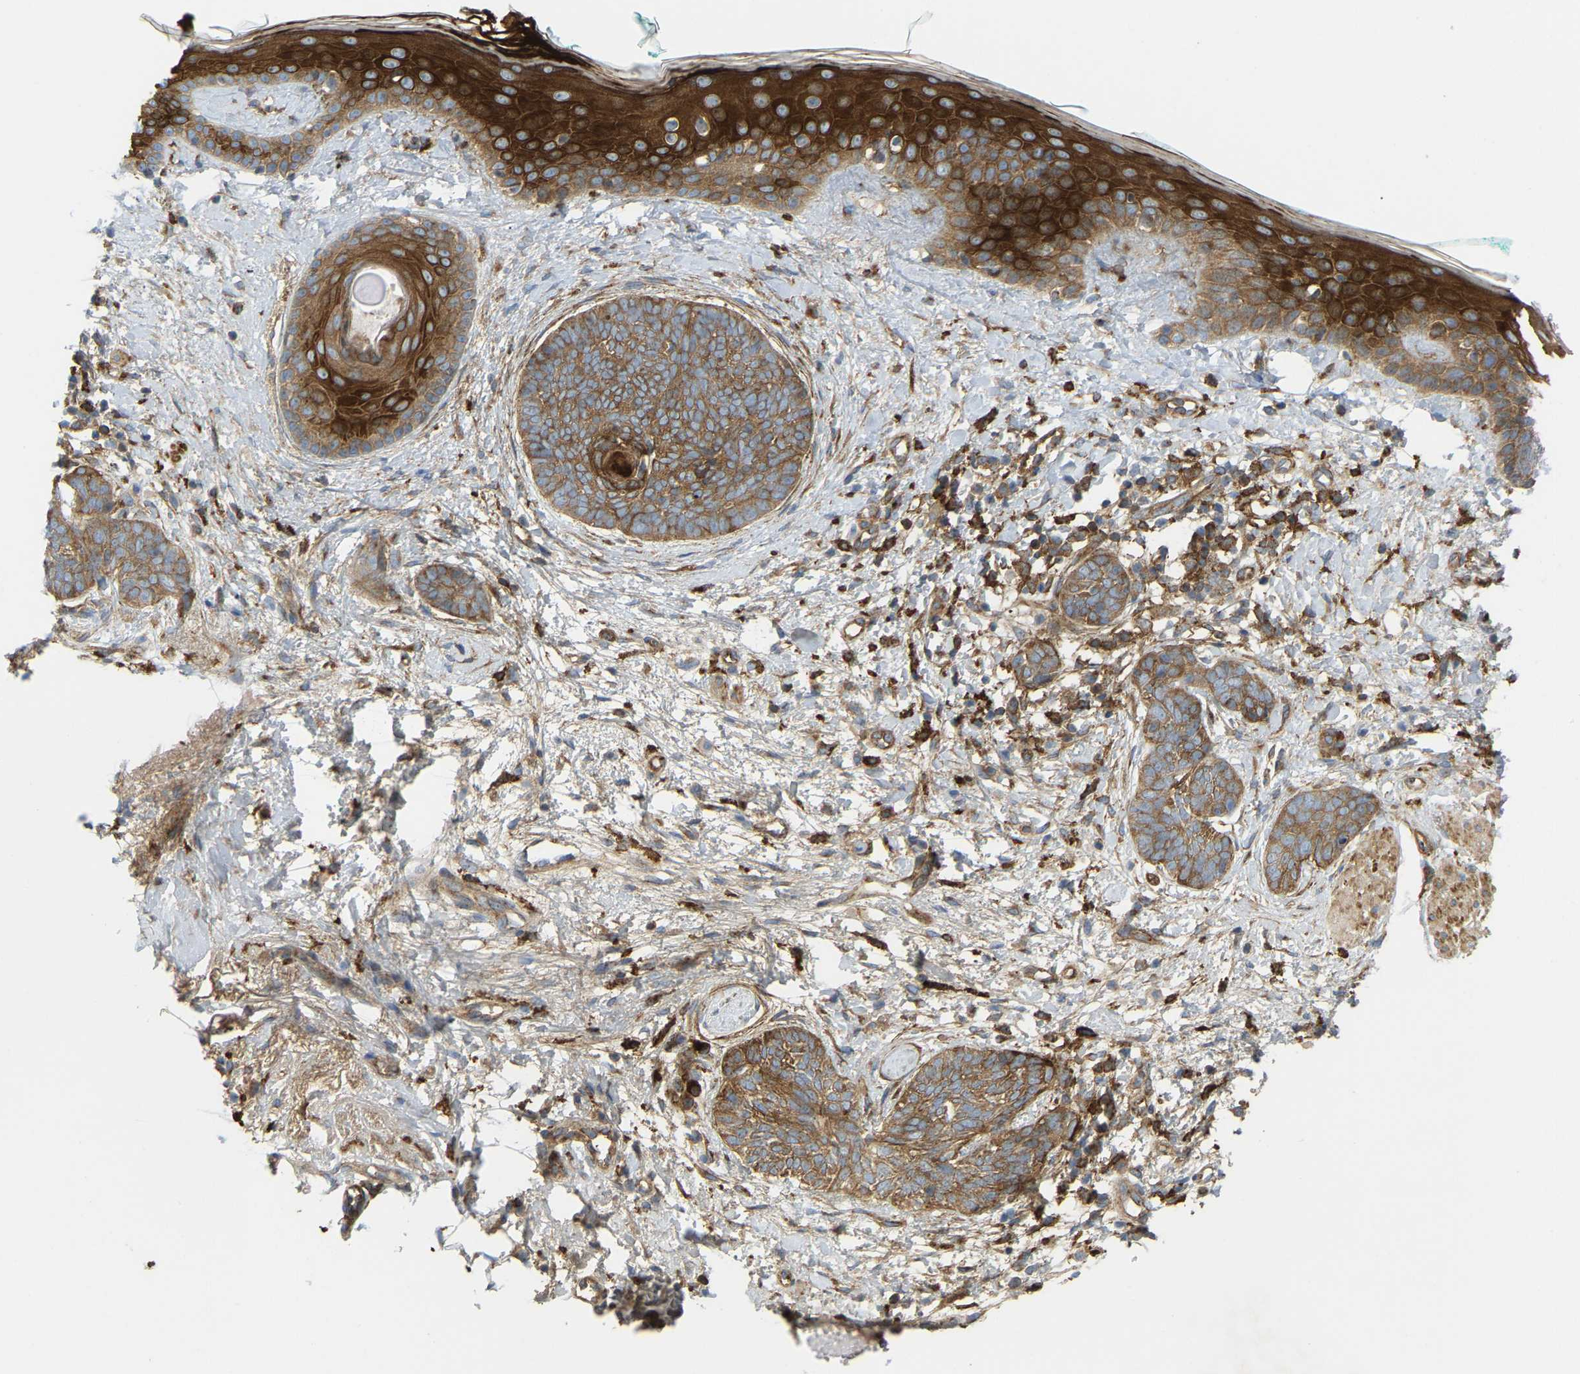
{"staining": {"intensity": "moderate", "quantity": ">75%", "location": "cytoplasmic/membranous"}, "tissue": "skin cancer", "cell_type": "Tumor cells", "image_type": "cancer", "snomed": [{"axis": "morphology", "description": "Basal cell carcinoma"}, {"axis": "topography", "description": "Skin"}], "caption": "DAB immunohistochemical staining of skin cancer (basal cell carcinoma) exhibits moderate cytoplasmic/membranous protein positivity in approximately >75% of tumor cells. The staining was performed using DAB, with brown indicating positive protein expression. Nuclei are stained blue with hematoxylin.", "gene": "PICALM", "patient": {"sex": "female", "age": 84}}